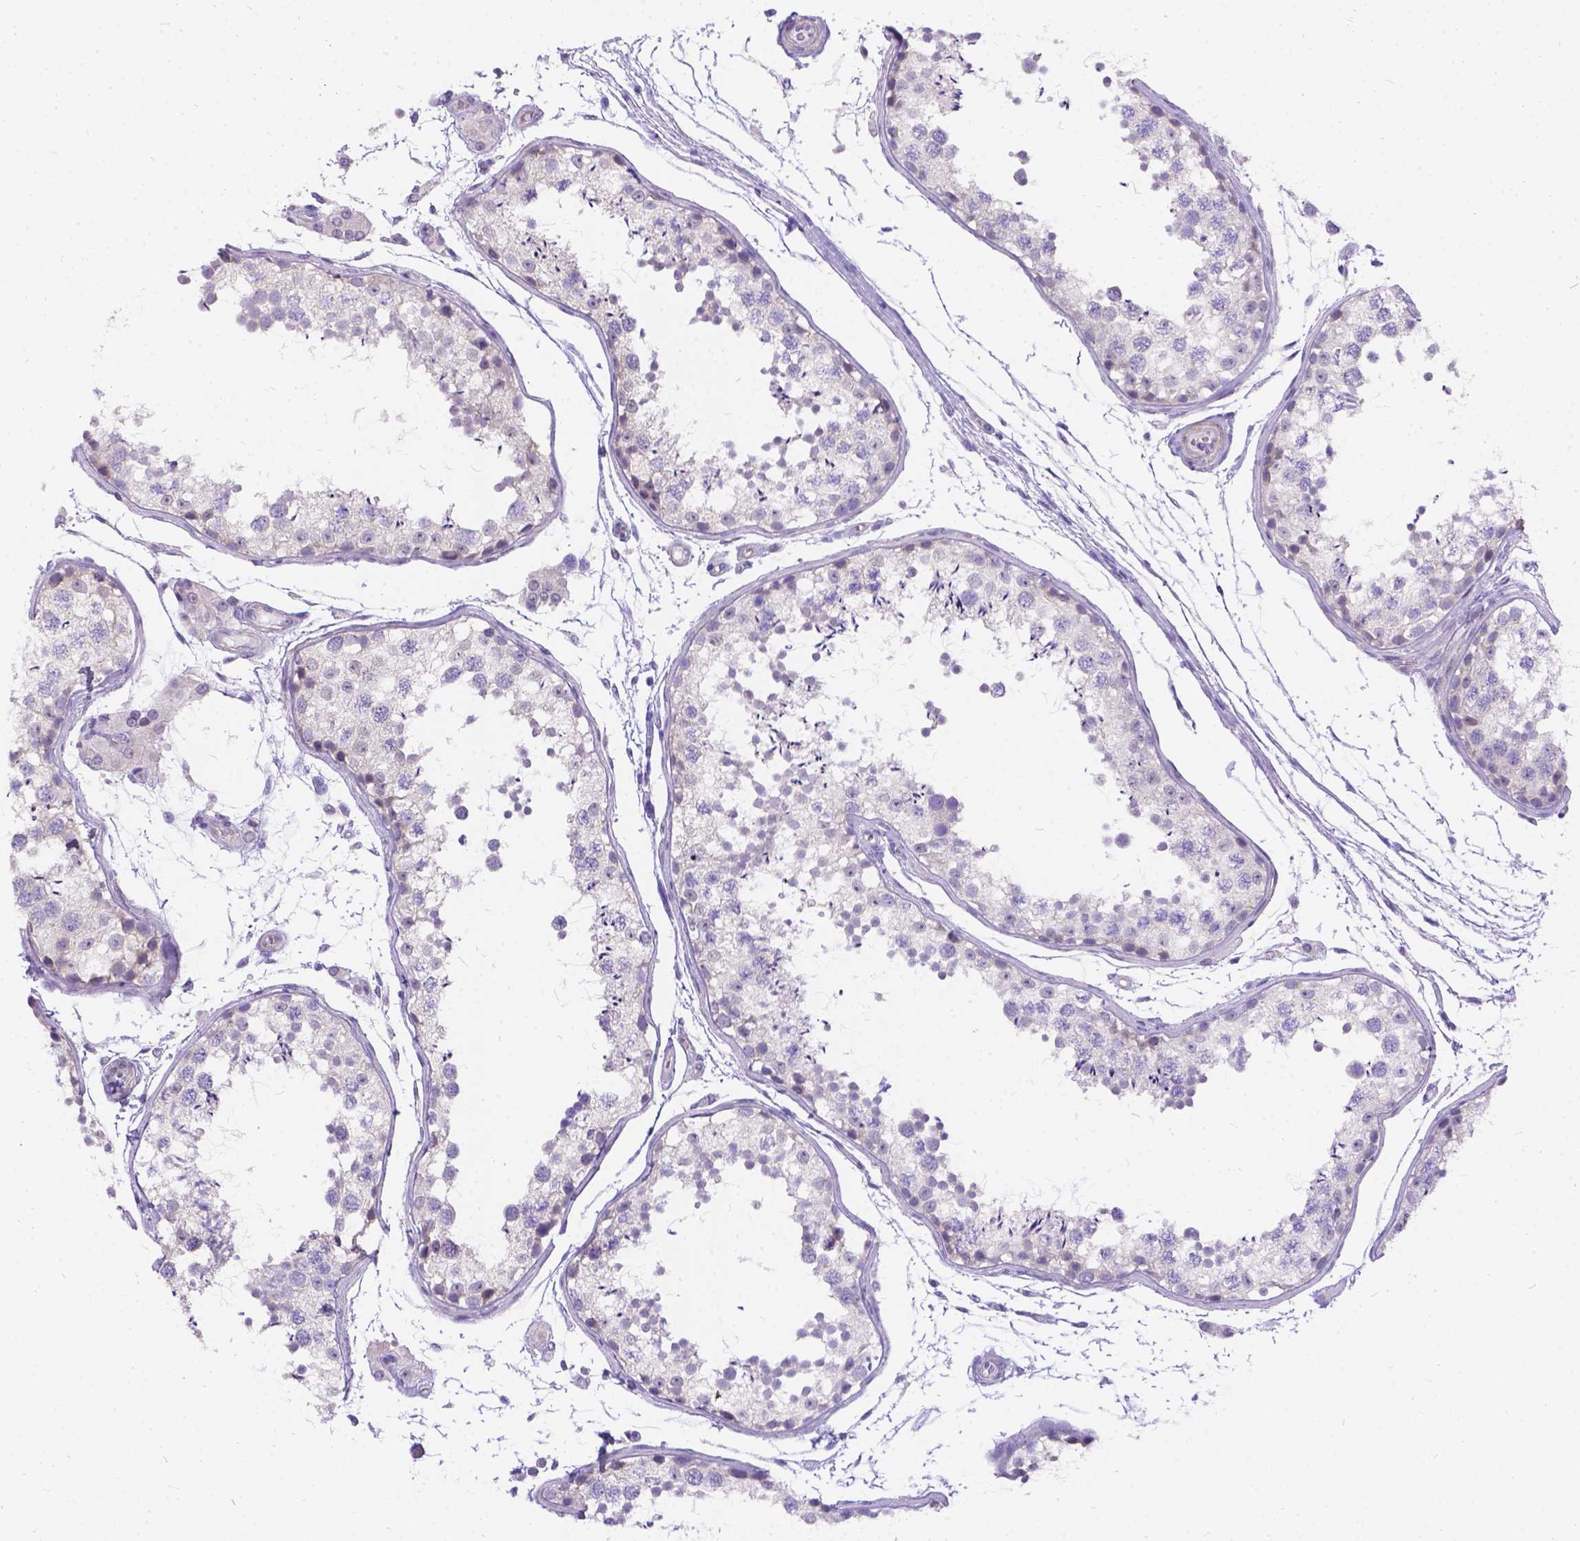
{"staining": {"intensity": "weak", "quantity": "<25%", "location": "cytoplasmic/membranous"}, "tissue": "testis", "cell_type": "Cells in seminiferous ducts", "image_type": "normal", "snomed": [{"axis": "morphology", "description": "Normal tissue, NOS"}, {"axis": "topography", "description": "Testis"}], "caption": "Testis was stained to show a protein in brown. There is no significant expression in cells in seminiferous ducts. (DAB IHC, high magnification).", "gene": "PALS1", "patient": {"sex": "male", "age": 29}}